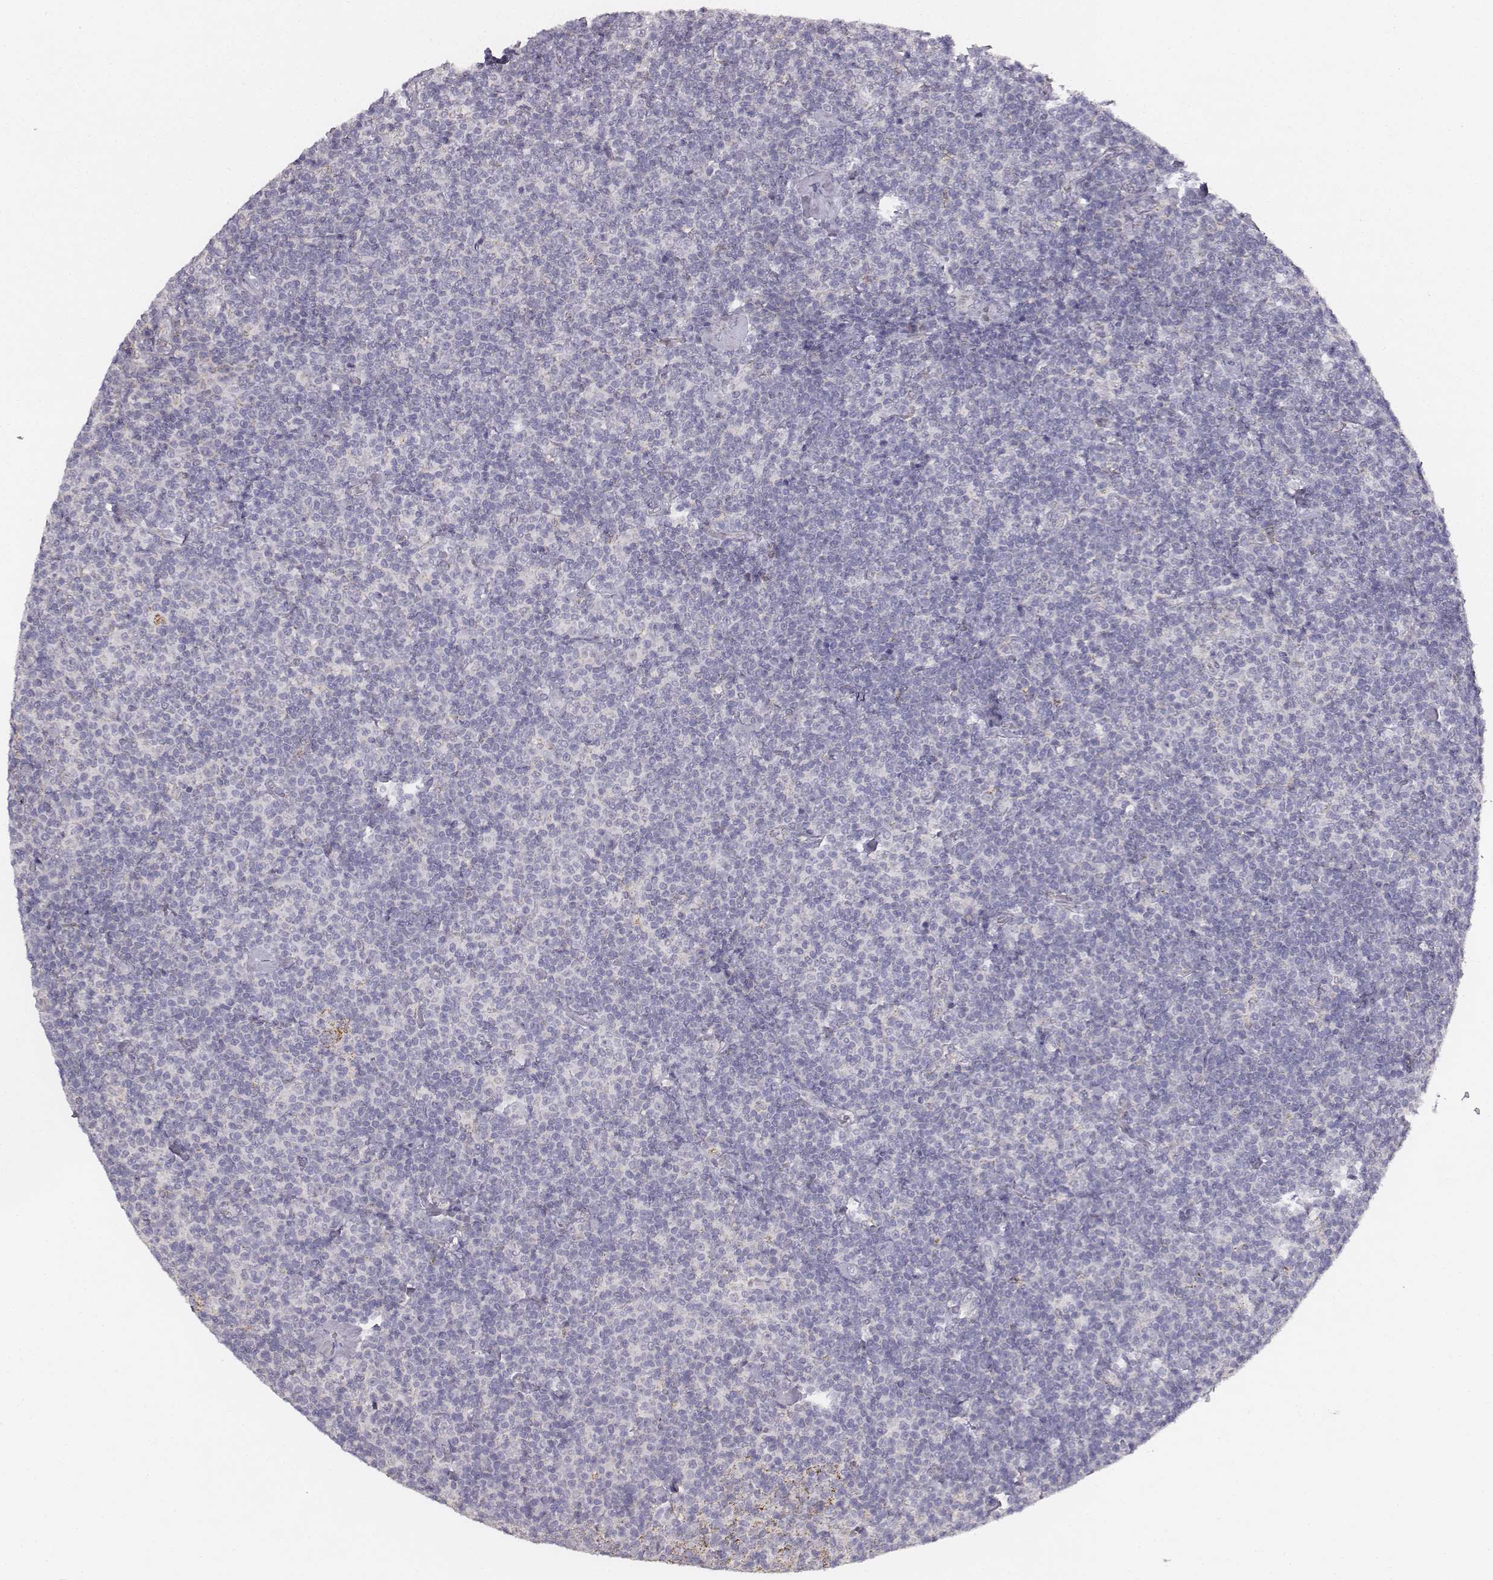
{"staining": {"intensity": "negative", "quantity": "none", "location": "none"}, "tissue": "lymphoma", "cell_type": "Tumor cells", "image_type": "cancer", "snomed": [{"axis": "morphology", "description": "Malignant lymphoma, non-Hodgkin's type, Low grade"}, {"axis": "topography", "description": "Lymph node"}], "caption": "The image displays no significant expression in tumor cells of malignant lymphoma, non-Hodgkin's type (low-grade).", "gene": "ABCD3", "patient": {"sex": "male", "age": 81}}